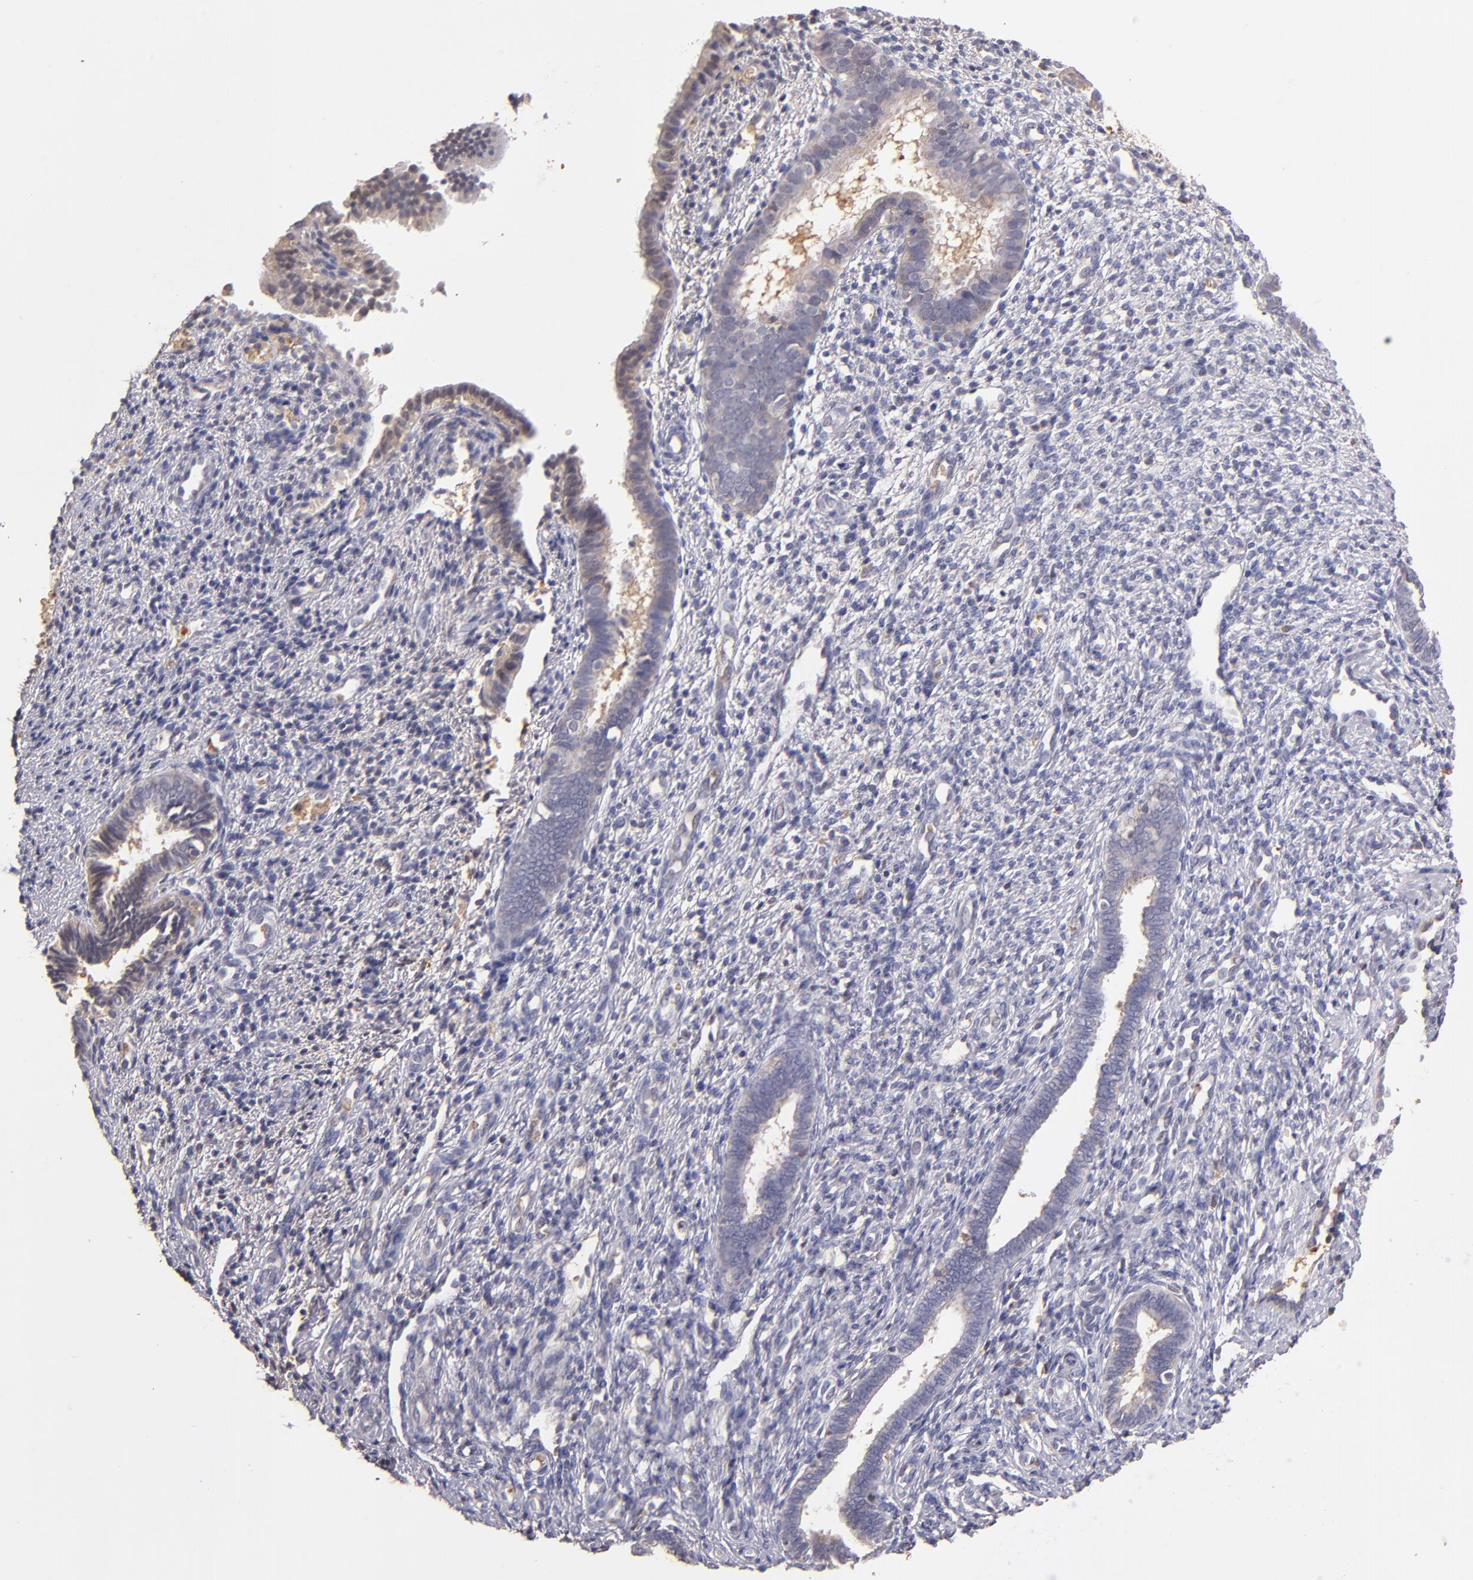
{"staining": {"intensity": "moderate", "quantity": "<25%", "location": "cytoplasmic/membranous"}, "tissue": "endometrium", "cell_type": "Cells in endometrial stroma", "image_type": "normal", "snomed": [{"axis": "morphology", "description": "Normal tissue, NOS"}, {"axis": "topography", "description": "Endometrium"}], "caption": "Immunohistochemical staining of normal endometrium shows <25% levels of moderate cytoplasmic/membranous protein expression in approximately <25% of cells in endometrial stroma.", "gene": "SERPINC1", "patient": {"sex": "female", "age": 27}}